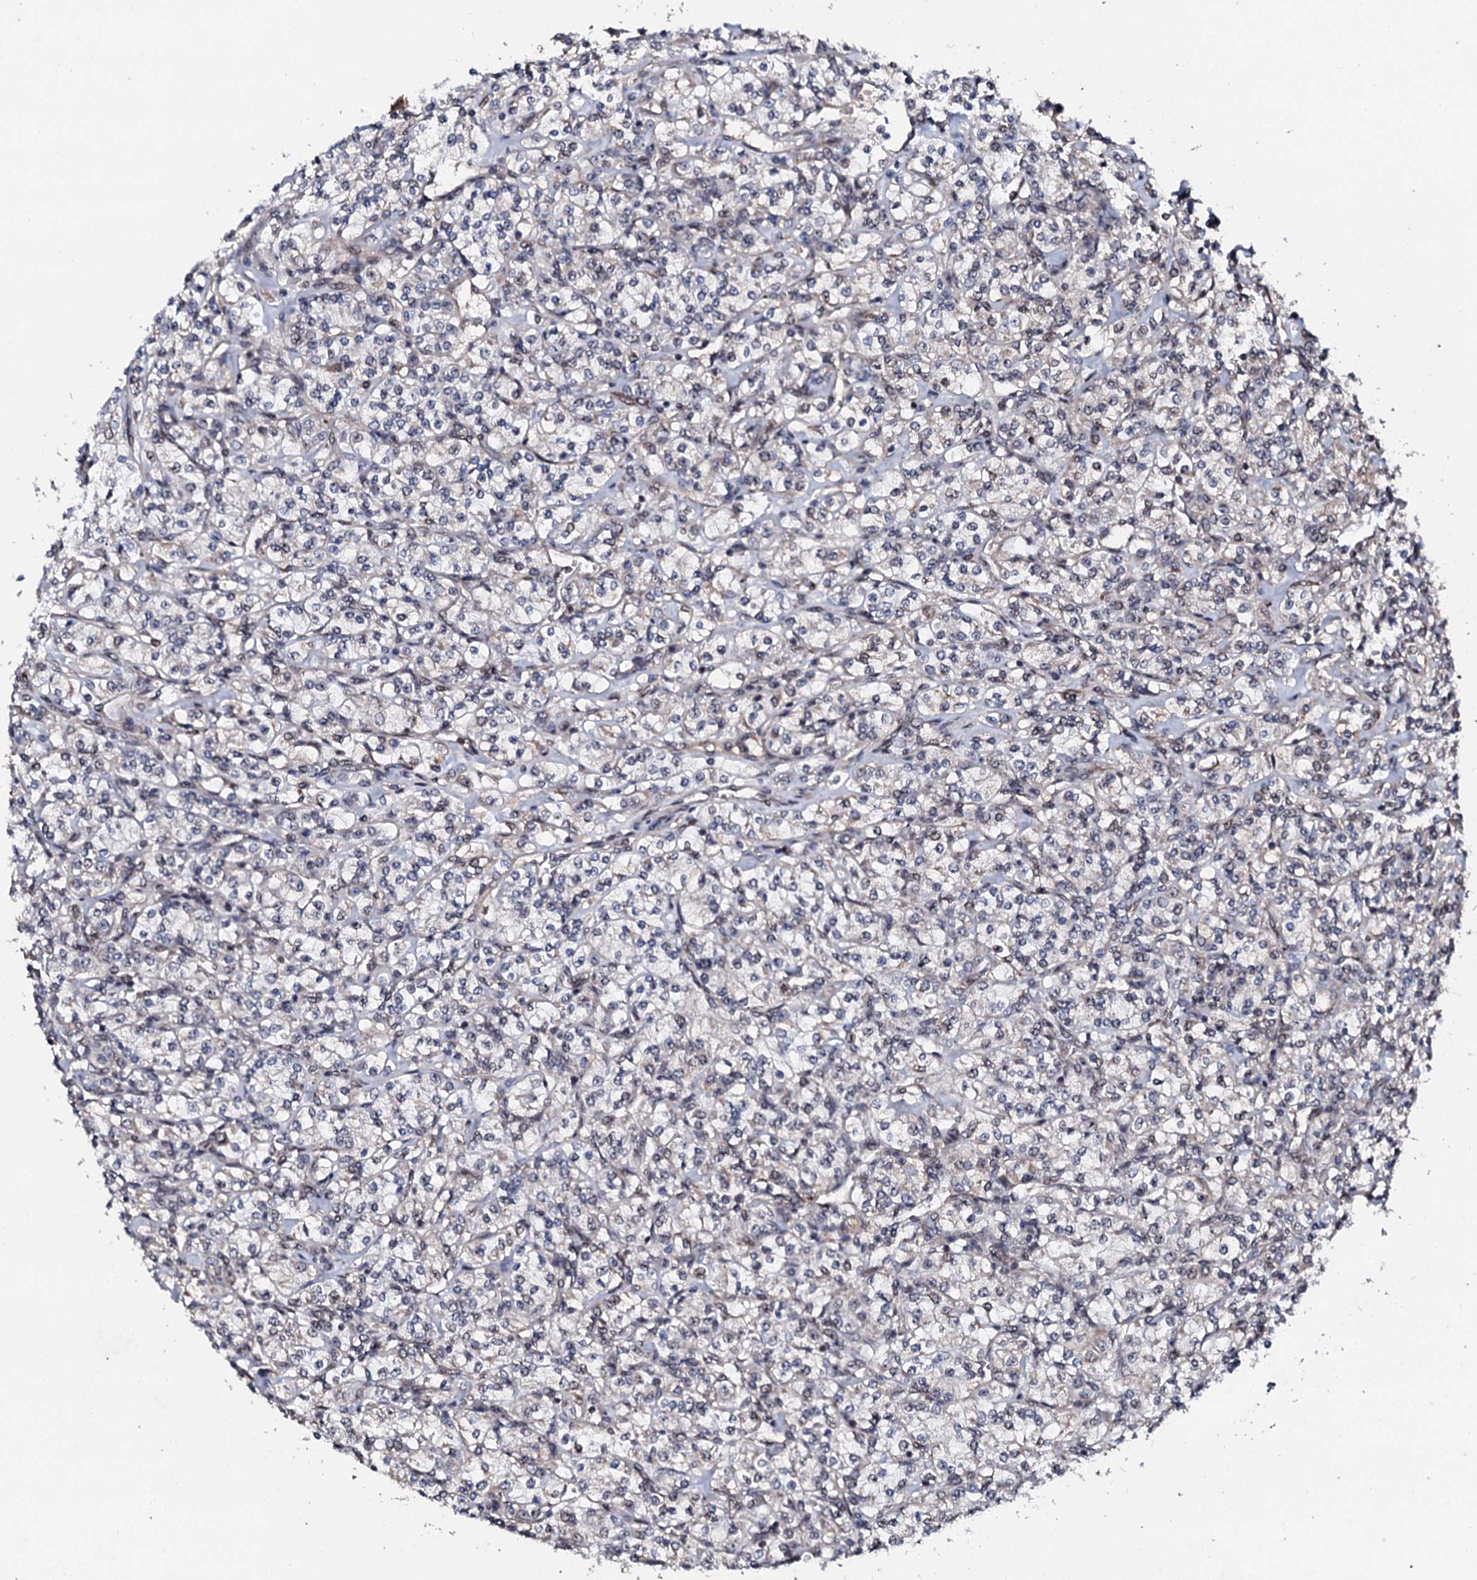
{"staining": {"intensity": "negative", "quantity": "none", "location": "none"}, "tissue": "renal cancer", "cell_type": "Tumor cells", "image_type": "cancer", "snomed": [{"axis": "morphology", "description": "Adenocarcinoma, NOS"}, {"axis": "topography", "description": "Kidney"}], "caption": "Tumor cells are negative for protein expression in human renal adenocarcinoma. (IHC, brightfield microscopy, high magnification).", "gene": "FAM111A", "patient": {"sex": "male", "age": 77}}